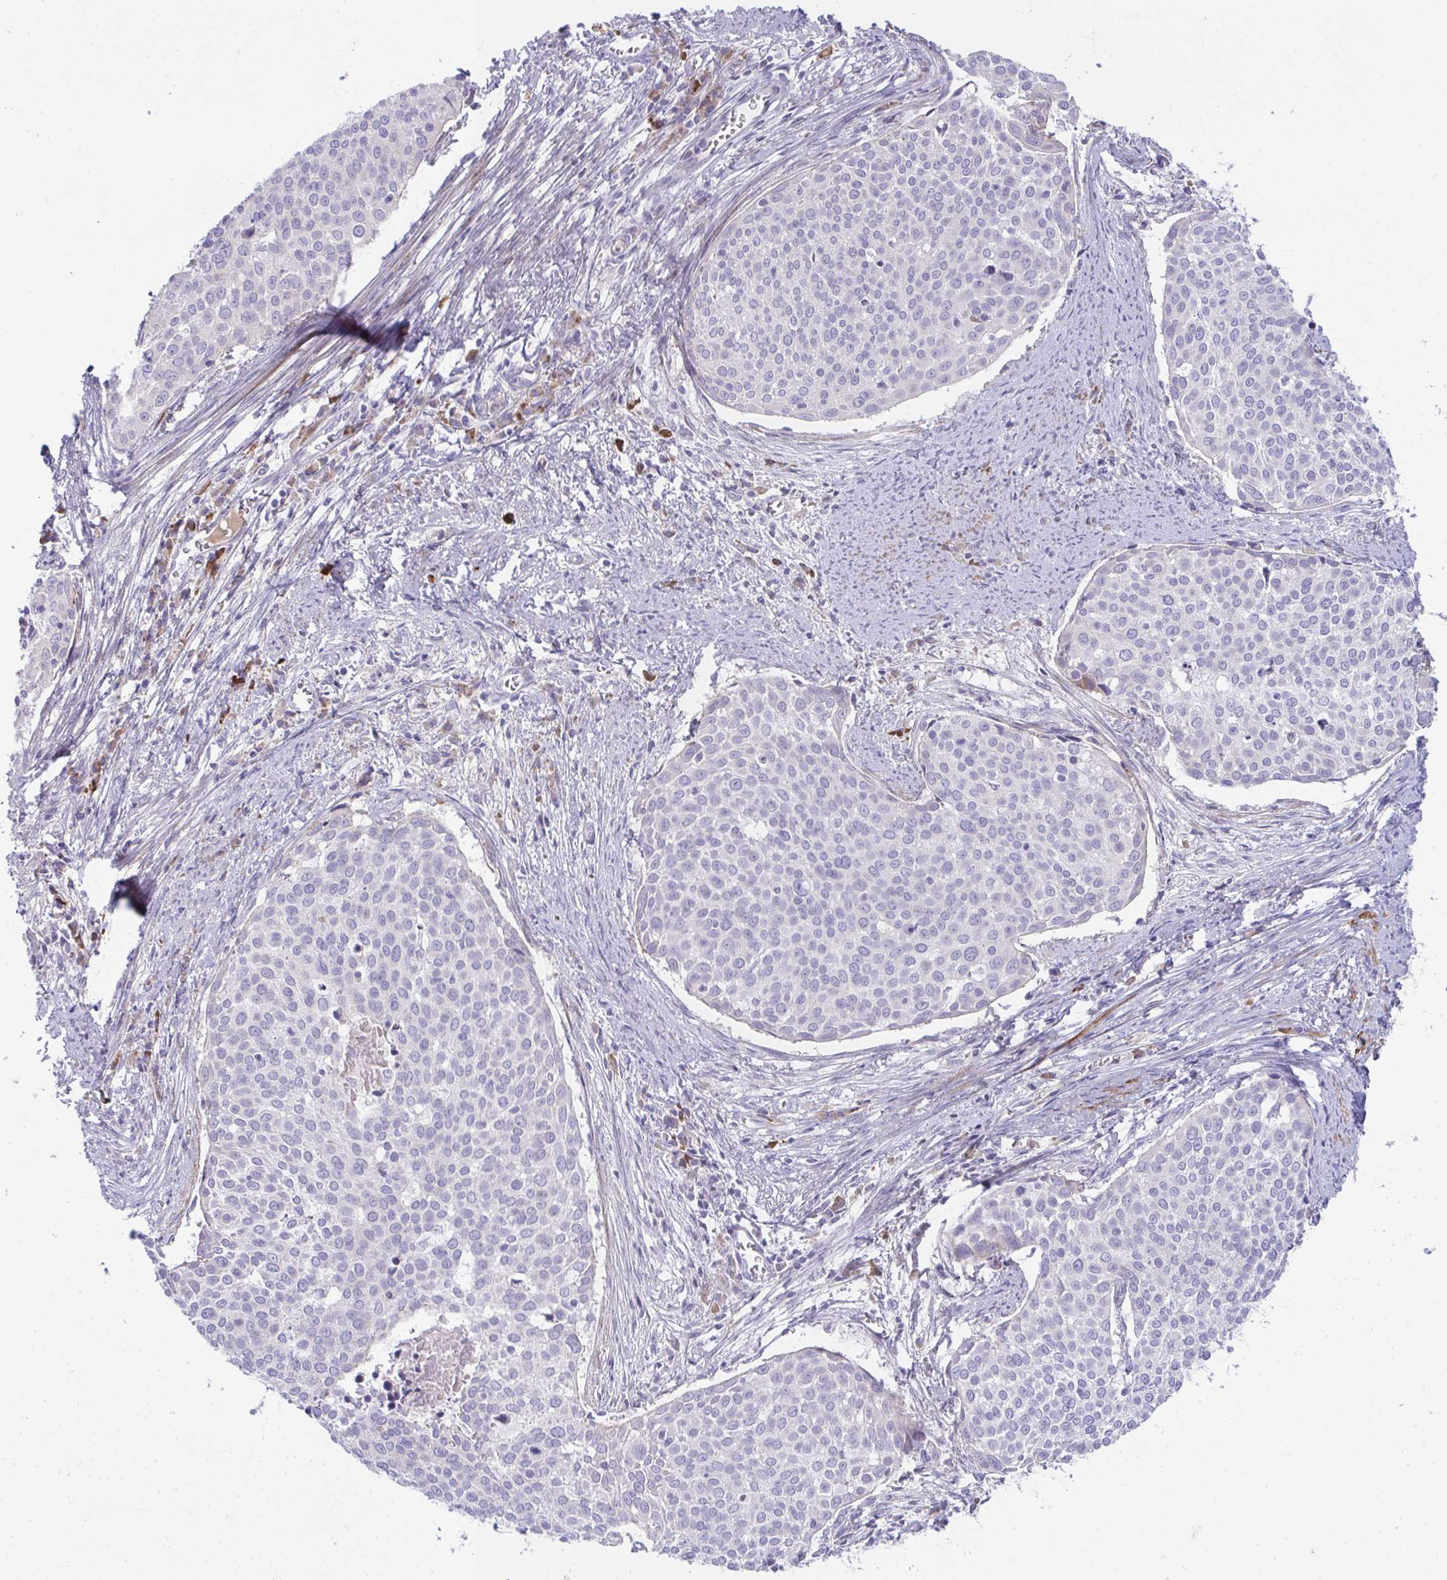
{"staining": {"intensity": "negative", "quantity": "none", "location": "none"}, "tissue": "cervical cancer", "cell_type": "Tumor cells", "image_type": "cancer", "snomed": [{"axis": "morphology", "description": "Squamous cell carcinoma, NOS"}, {"axis": "topography", "description": "Cervix"}], "caption": "Immunohistochemistry histopathology image of cervical cancer (squamous cell carcinoma) stained for a protein (brown), which exhibits no staining in tumor cells. (DAB immunohistochemistry (IHC) visualized using brightfield microscopy, high magnification).", "gene": "PIGZ", "patient": {"sex": "female", "age": 39}}